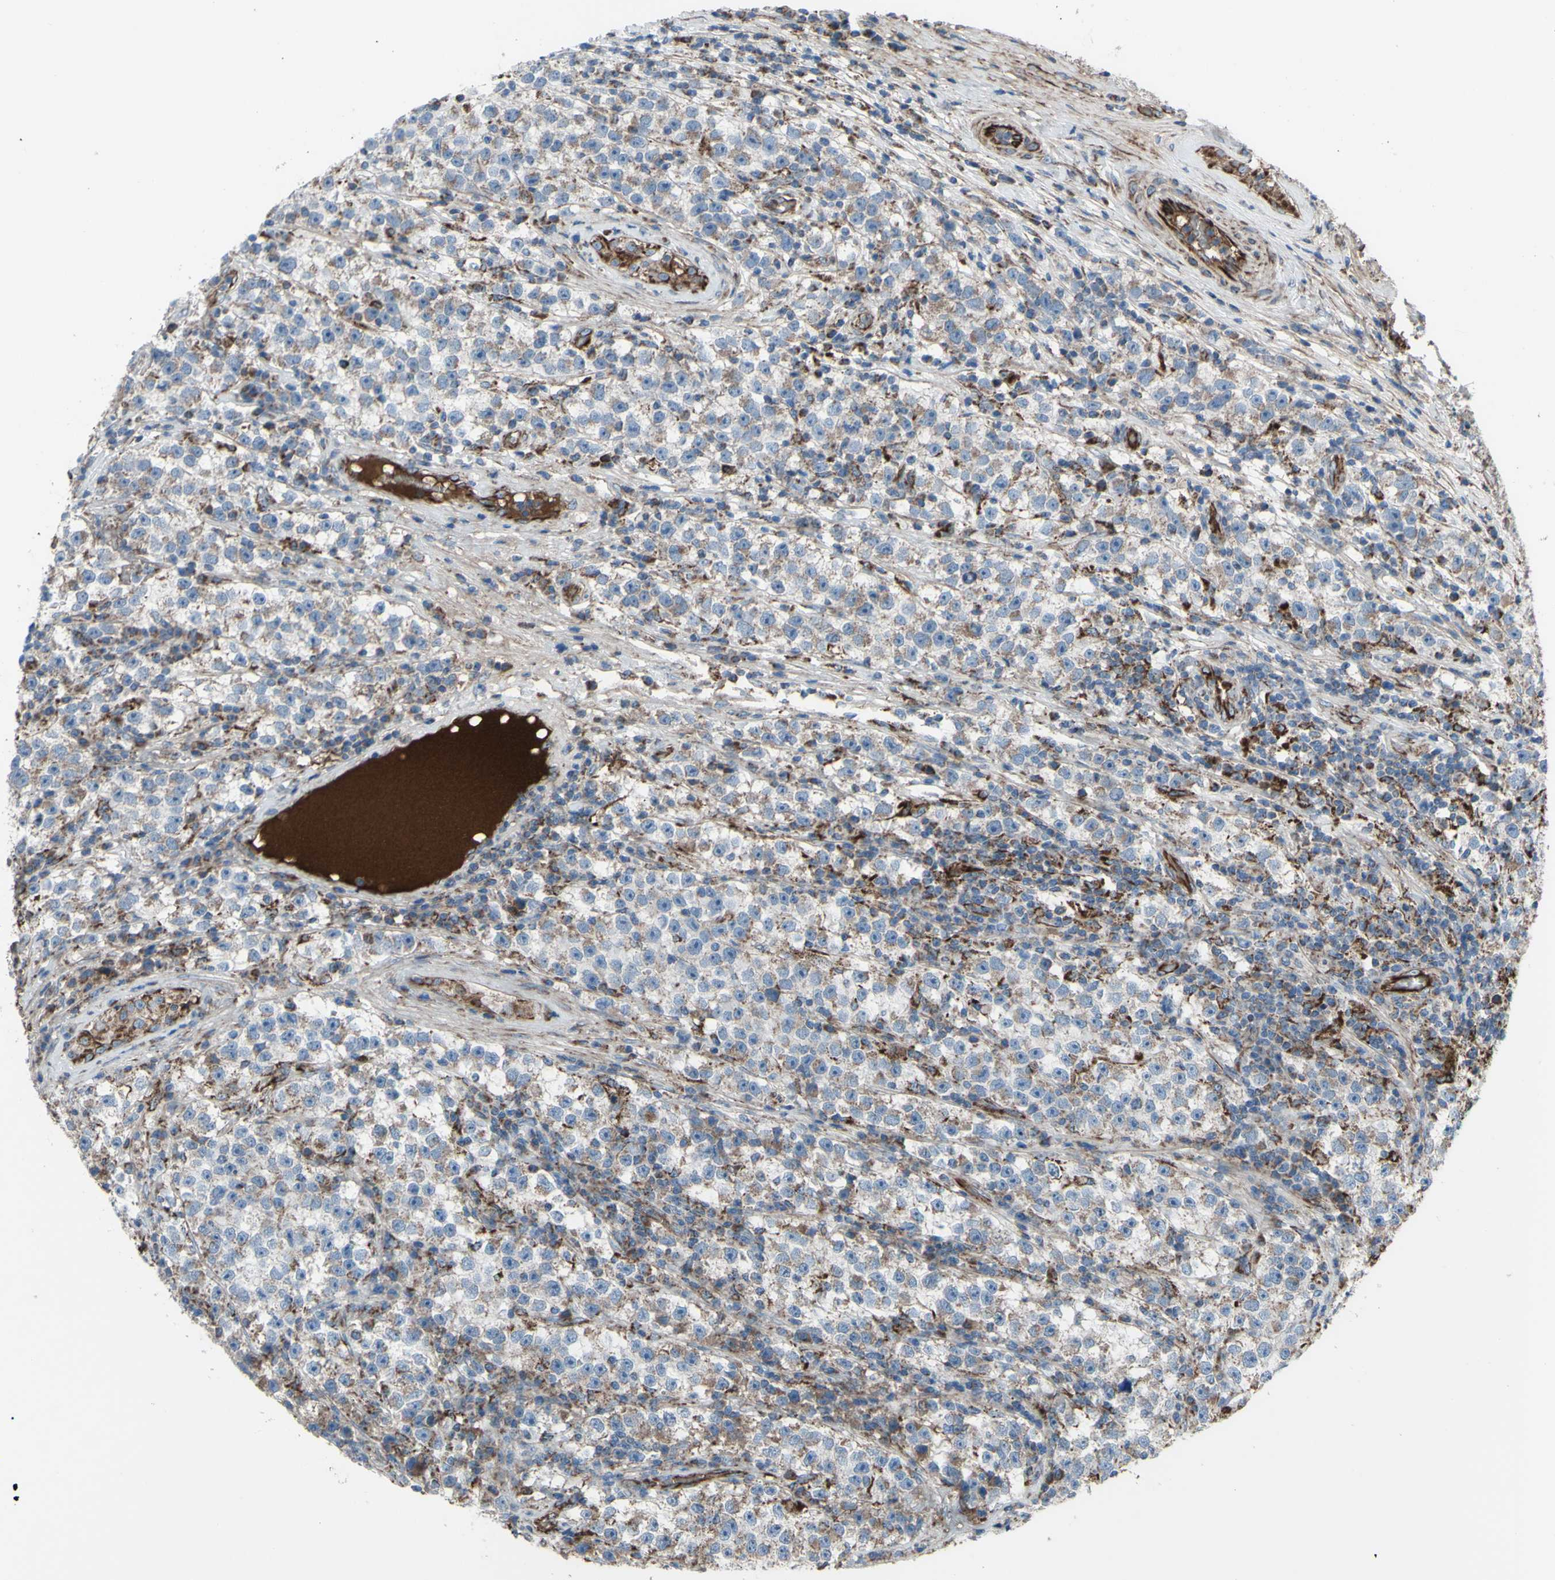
{"staining": {"intensity": "weak", "quantity": ">75%", "location": "cytoplasmic/membranous"}, "tissue": "testis cancer", "cell_type": "Tumor cells", "image_type": "cancer", "snomed": [{"axis": "morphology", "description": "Seminoma, NOS"}, {"axis": "topography", "description": "Testis"}], "caption": "Protein expression analysis of human testis cancer reveals weak cytoplasmic/membranous expression in approximately >75% of tumor cells. Nuclei are stained in blue.", "gene": "EMC7", "patient": {"sex": "male", "age": 22}}